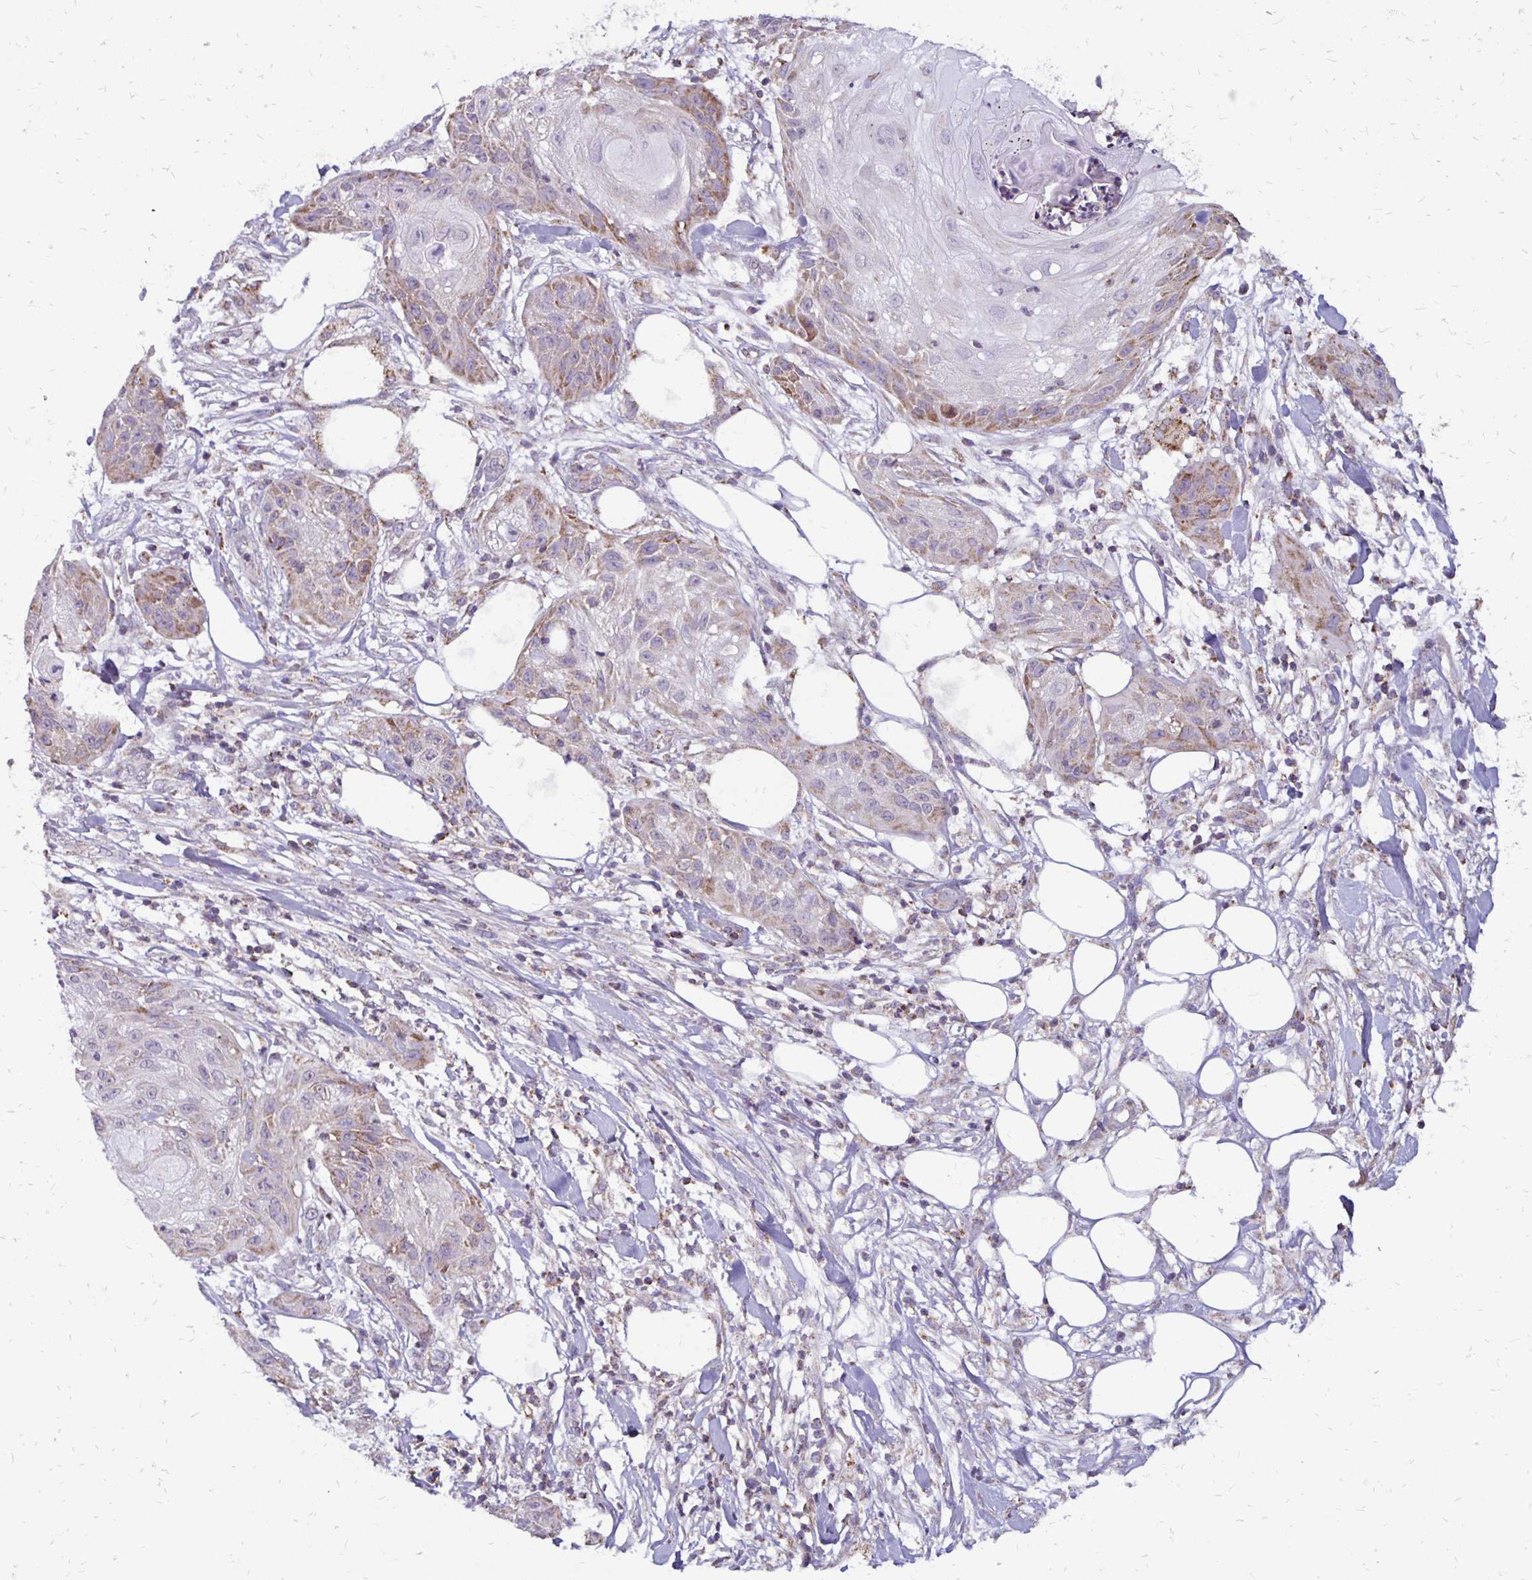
{"staining": {"intensity": "weak", "quantity": "25%-75%", "location": "cytoplasmic/membranous"}, "tissue": "skin cancer", "cell_type": "Tumor cells", "image_type": "cancer", "snomed": [{"axis": "morphology", "description": "Squamous cell carcinoma, NOS"}, {"axis": "topography", "description": "Skin"}], "caption": "Immunohistochemistry (IHC) photomicrograph of squamous cell carcinoma (skin) stained for a protein (brown), which demonstrates low levels of weak cytoplasmic/membranous expression in approximately 25%-75% of tumor cells.", "gene": "IER3", "patient": {"sex": "female", "age": 88}}